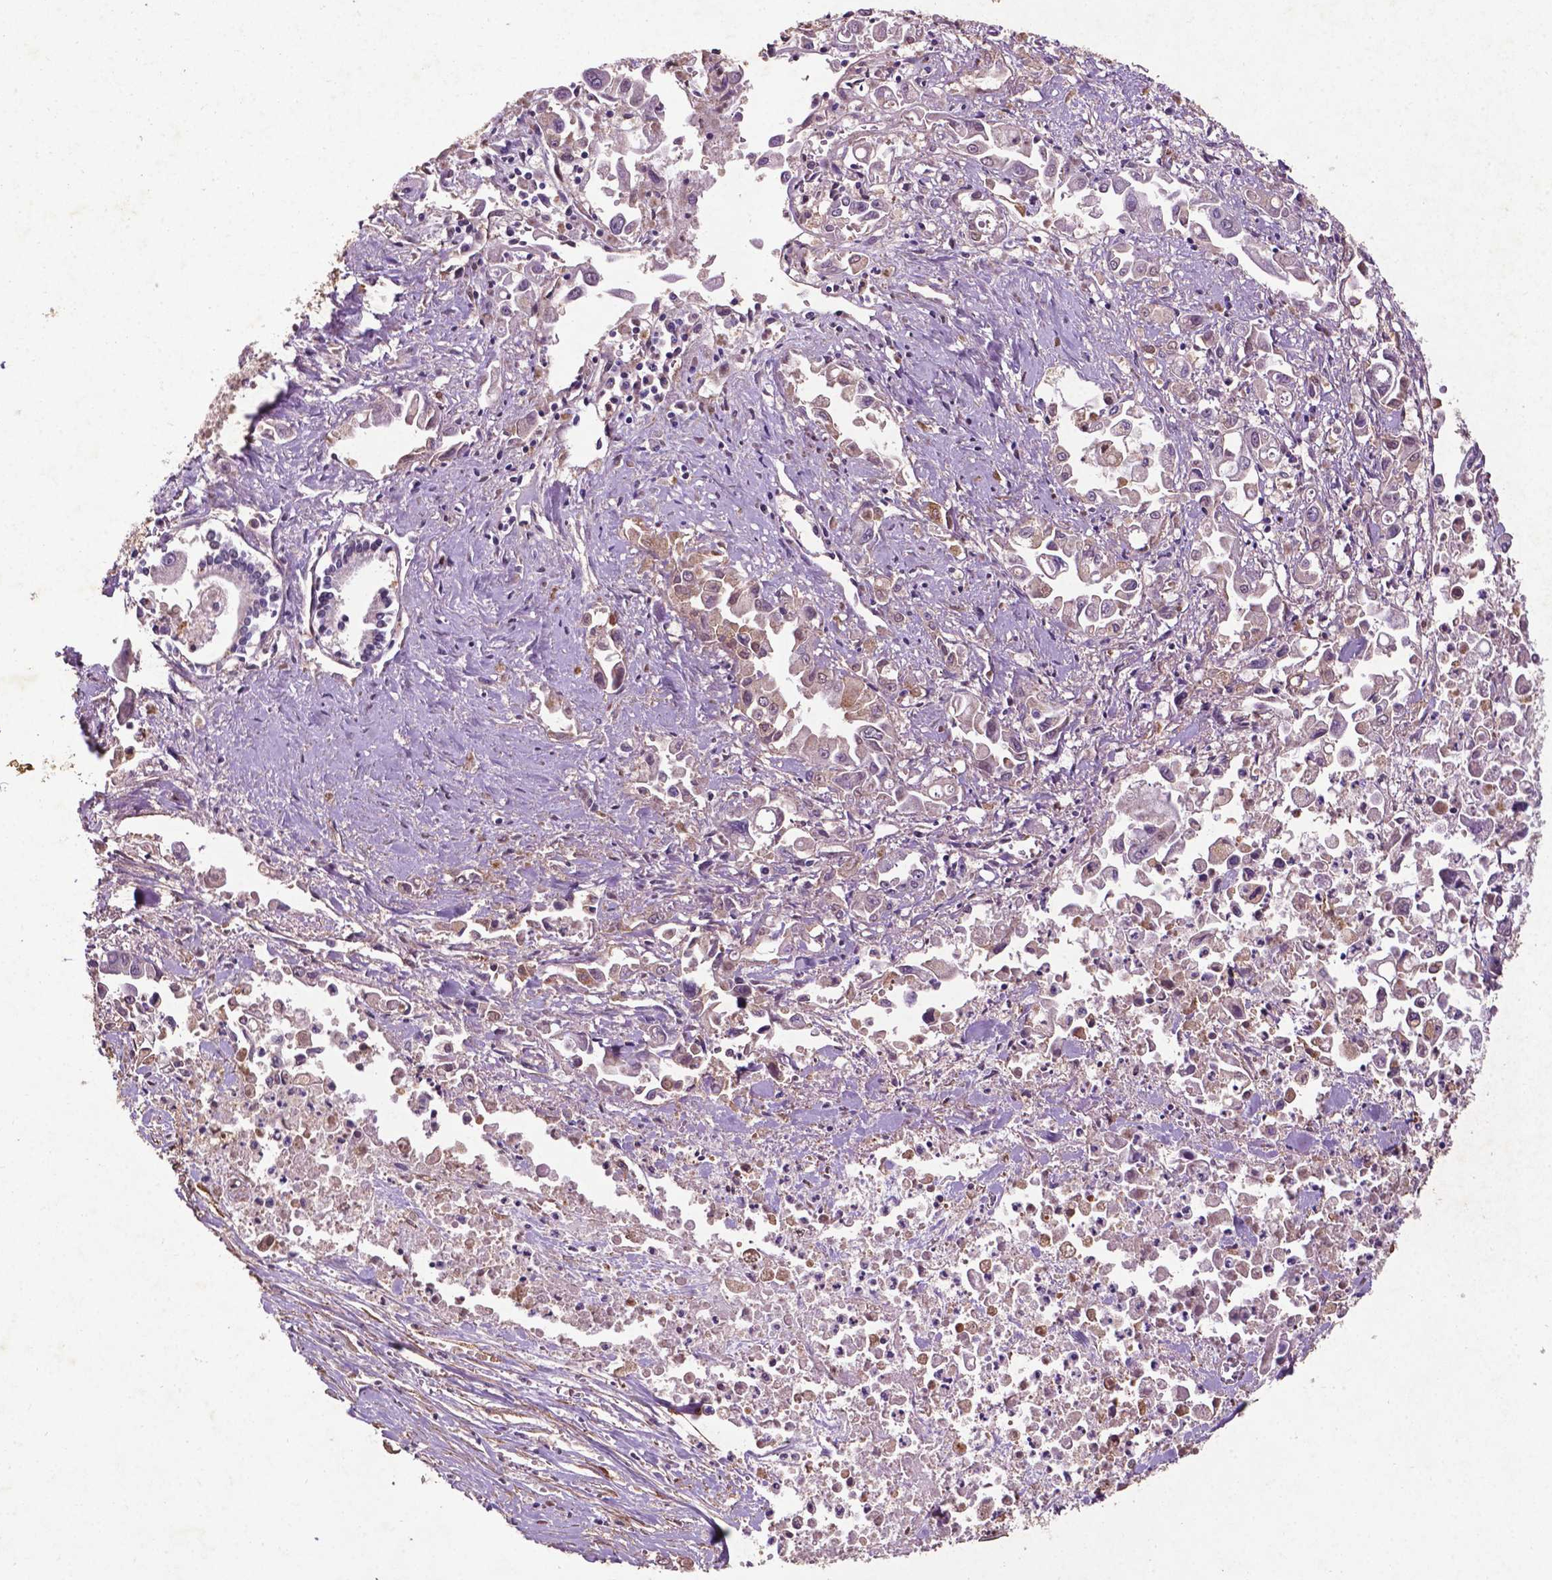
{"staining": {"intensity": "weak", "quantity": "<25%", "location": "cytoplasmic/membranous"}, "tissue": "pancreatic cancer", "cell_type": "Tumor cells", "image_type": "cancer", "snomed": [{"axis": "morphology", "description": "Adenocarcinoma, NOS"}, {"axis": "topography", "description": "Pancreas"}], "caption": "Micrograph shows no significant protein positivity in tumor cells of pancreatic cancer. The staining is performed using DAB (3,3'-diaminobenzidine) brown chromogen with nuclei counter-stained in using hematoxylin.", "gene": "RRAS", "patient": {"sex": "female", "age": 83}}